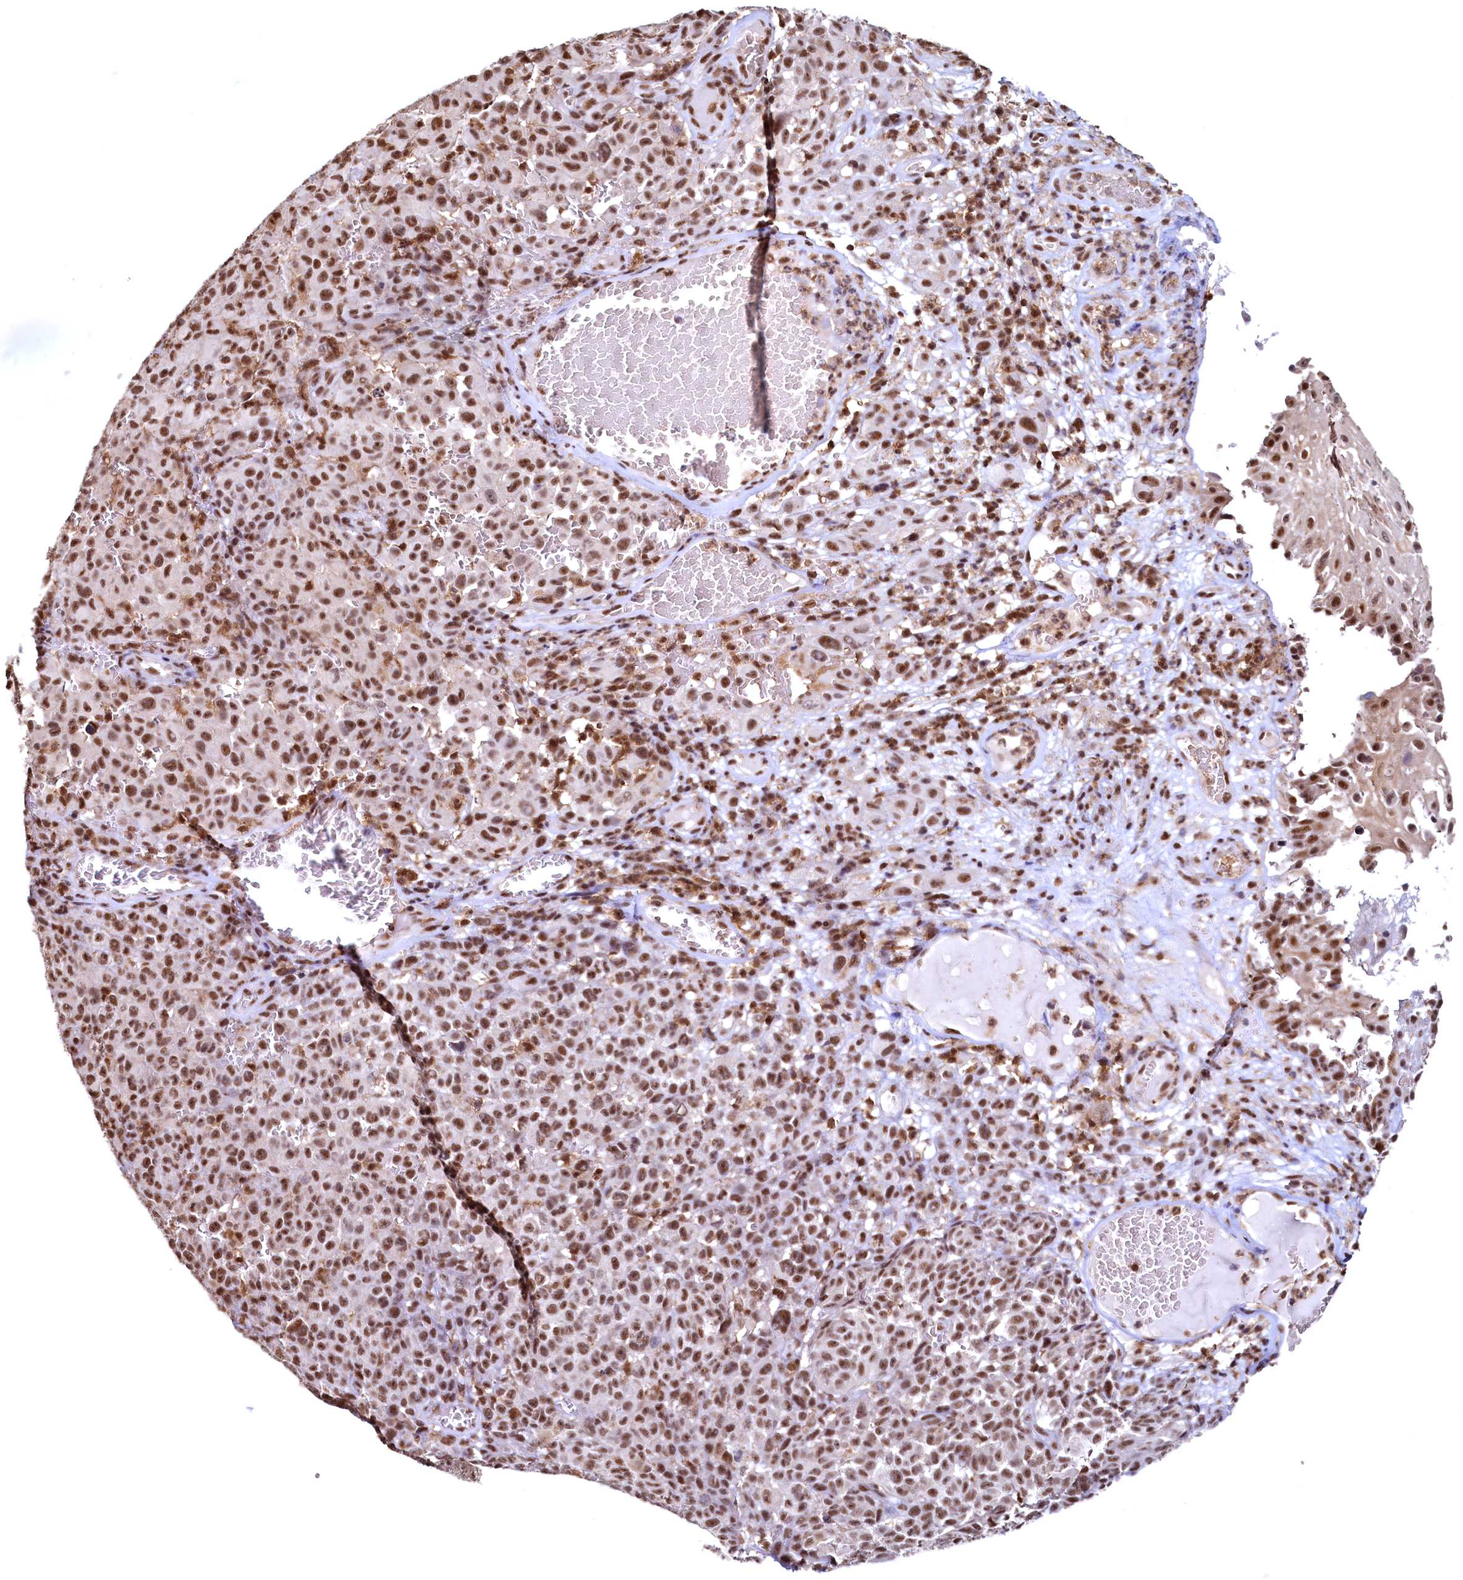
{"staining": {"intensity": "strong", "quantity": ">75%", "location": "nuclear"}, "tissue": "melanoma", "cell_type": "Tumor cells", "image_type": "cancer", "snomed": [{"axis": "morphology", "description": "Malignant melanoma, NOS"}, {"axis": "topography", "description": "Skin"}], "caption": "This is a photomicrograph of immunohistochemistry (IHC) staining of melanoma, which shows strong positivity in the nuclear of tumor cells.", "gene": "RSRC2", "patient": {"sex": "female", "age": 82}}